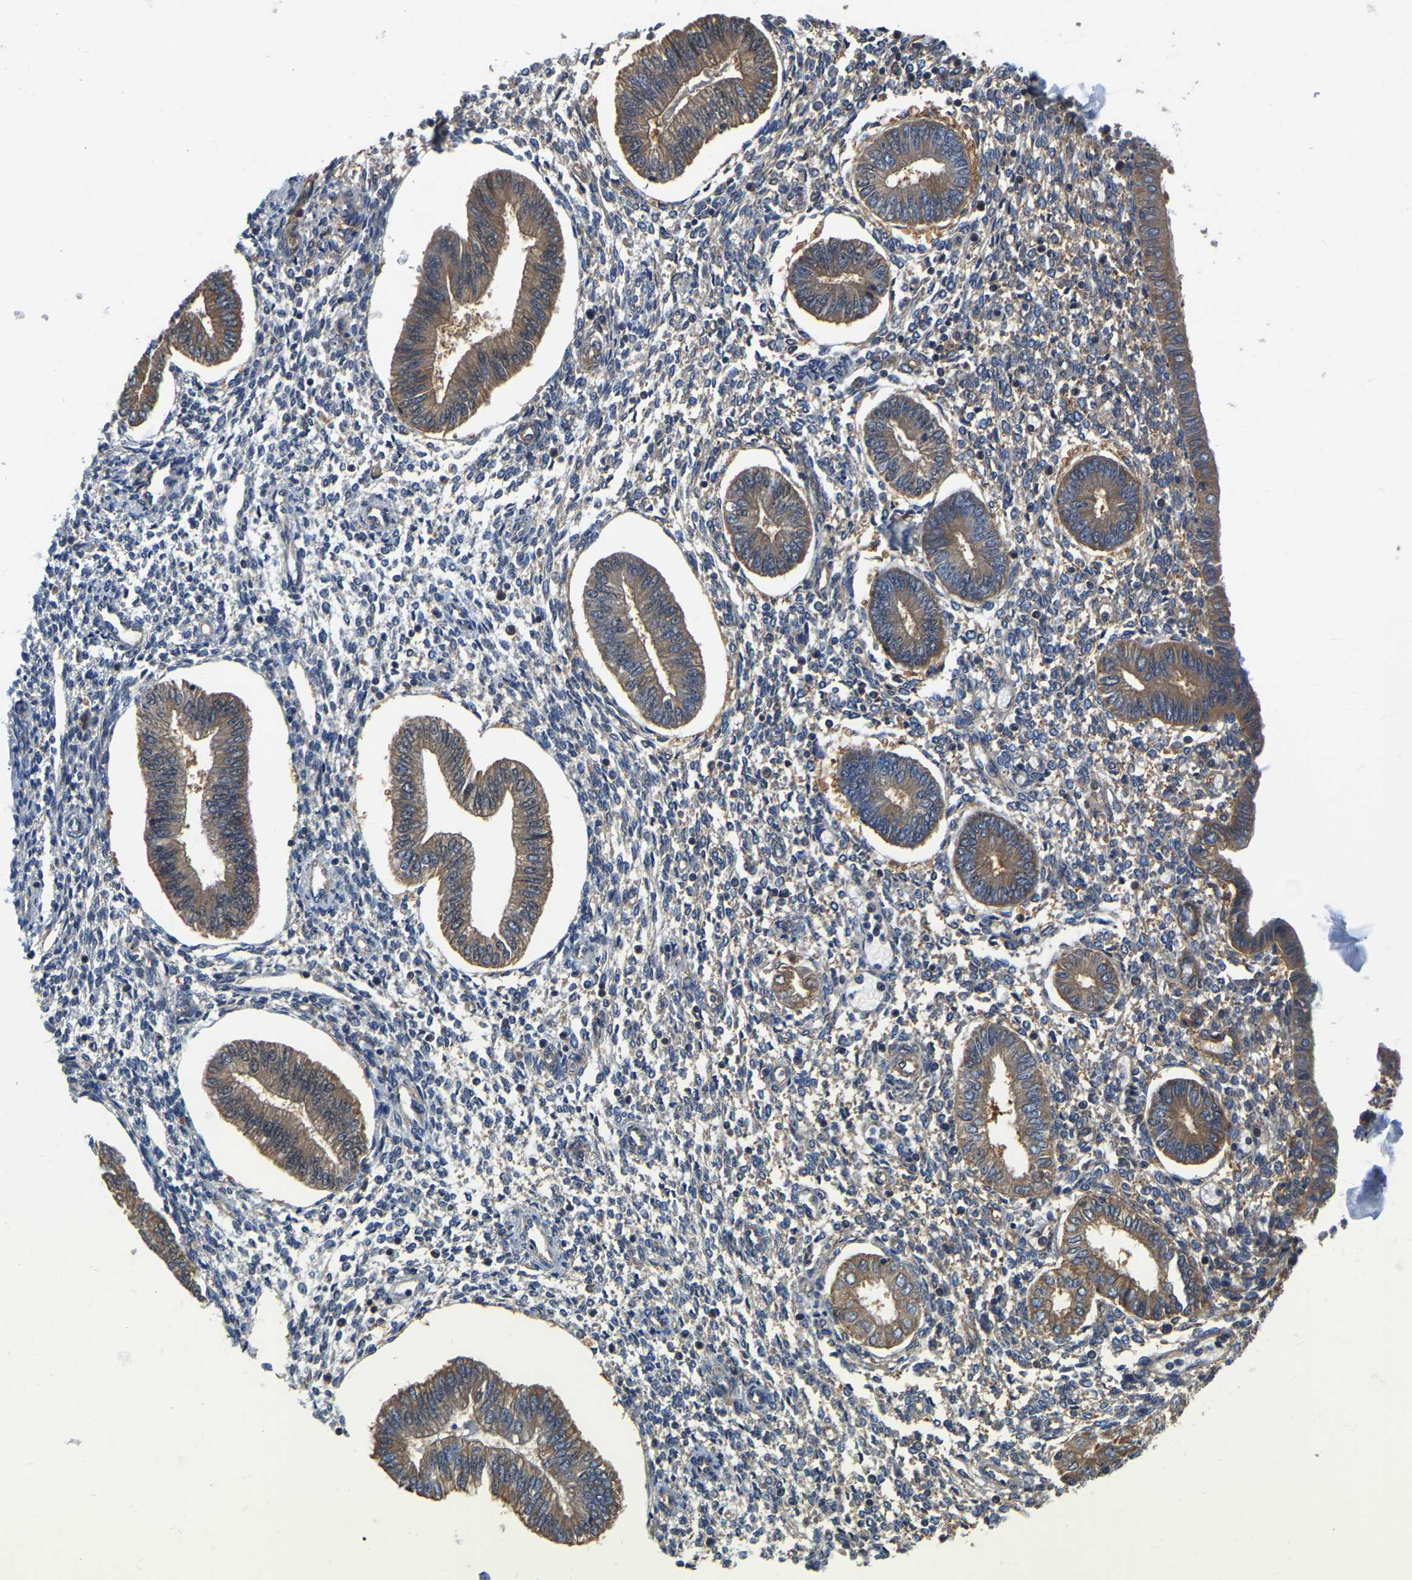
{"staining": {"intensity": "moderate", "quantity": "<25%", "location": "cytoplasmic/membranous"}, "tissue": "endometrium", "cell_type": "Cells in endometrial stroma", "image_type": "normal", "snomed": [{"axis": "morphology", "description": "Normal tissue, NOS"}, {"axis": "topography", "description": "Endometrium"}], "caption": "A brown stain labels moderate cytoplasmic/membranous positivity of a protein in cells in endometrial stroma of unremarkable endometrium. (DAB (3,3'-diaminobenzidine) IHC with brightfield microscopy, high magnification).", "gene": "GARS1", "patient": {"sex": "female", "age": 50}}